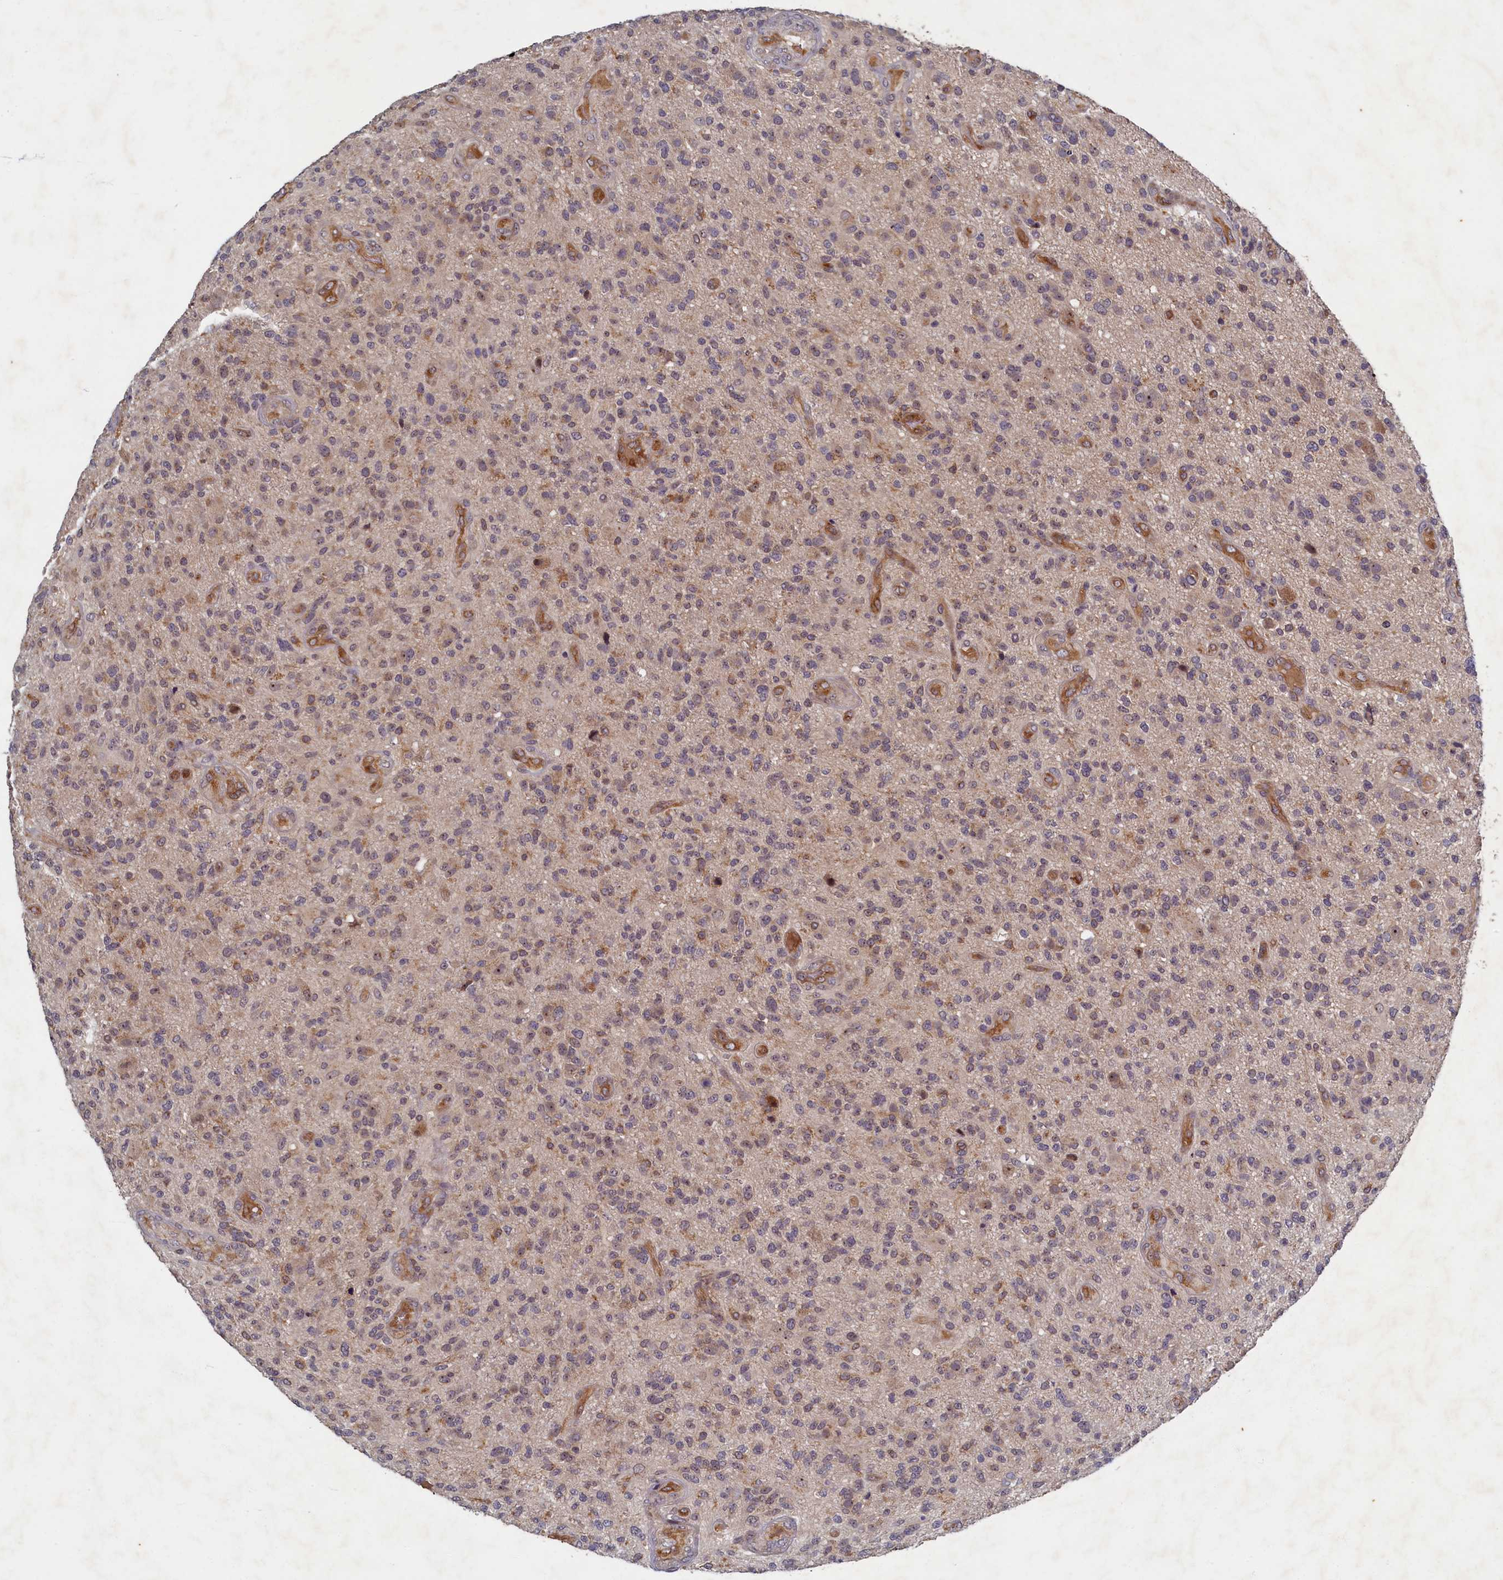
{"staining": {"intensity": "weak", "quantity": ">75%", "location": "cytoplasmic/membranous"}, "tissue": "glioma", "cell_type": "Tumor cells", "image_type": "cancer", "snomed": [{"axis": "morphology", "description": "Glioma, malignant, High grade"}, {"axis": "topography", "description": "Brain"}], "caption": "Immunohistochemistry (IHC) staining of glioma, which reveals low levels of weak cytoplasmic/membranous positivity in about >75% of tumor cells indicating weak cytoplasmic/membranous protein positivity. The staining was performed using DAB (brown) for protein detection and nuclei were counterstained in hematoxylin (blue).", "gene": "CEP20", "patient": {"sex": "male", "age": 47}}